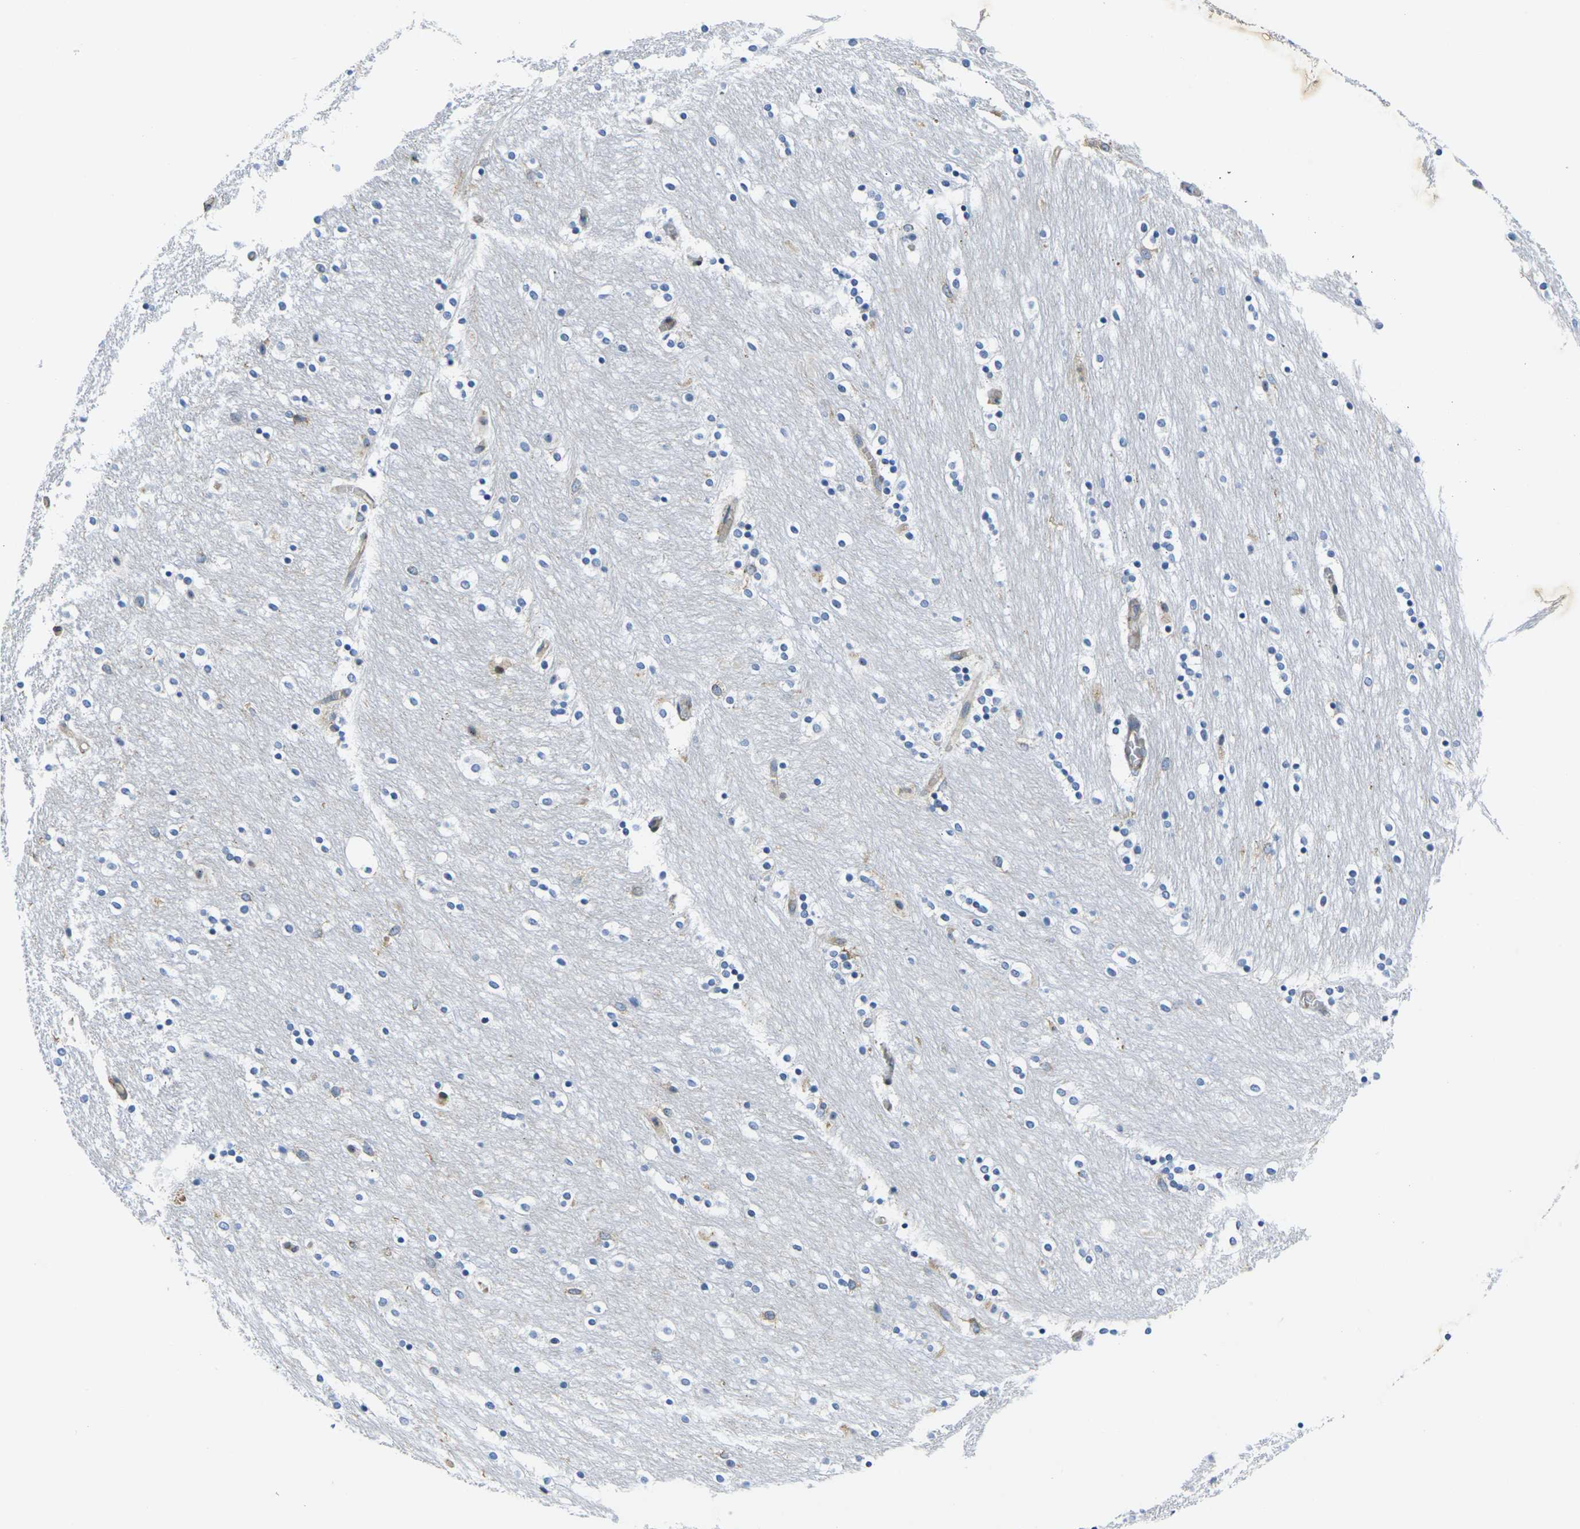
{"staining": {"intensity": "negative", "quantity": "none", "location": "none"}, "tissue": "caudate", "cell_type": "Glial cells", "image_type": "normal", "snomed": [{"axis": "morphology", "description": "Normal tissue, NOS"}, {"axis": "topography", "description": "Lateral ventricle wall"}], "caption": "A high-resolution photomicrograph shows immunohistochemistry (IHC) staining of benign caudate, which reveals no significant expression in glial cells. (Brightfield microscopy of DAB immunohistochemistry at high magnification).", "gene": "FAM110D", "patient": {"sex": "female", "age": 54}}